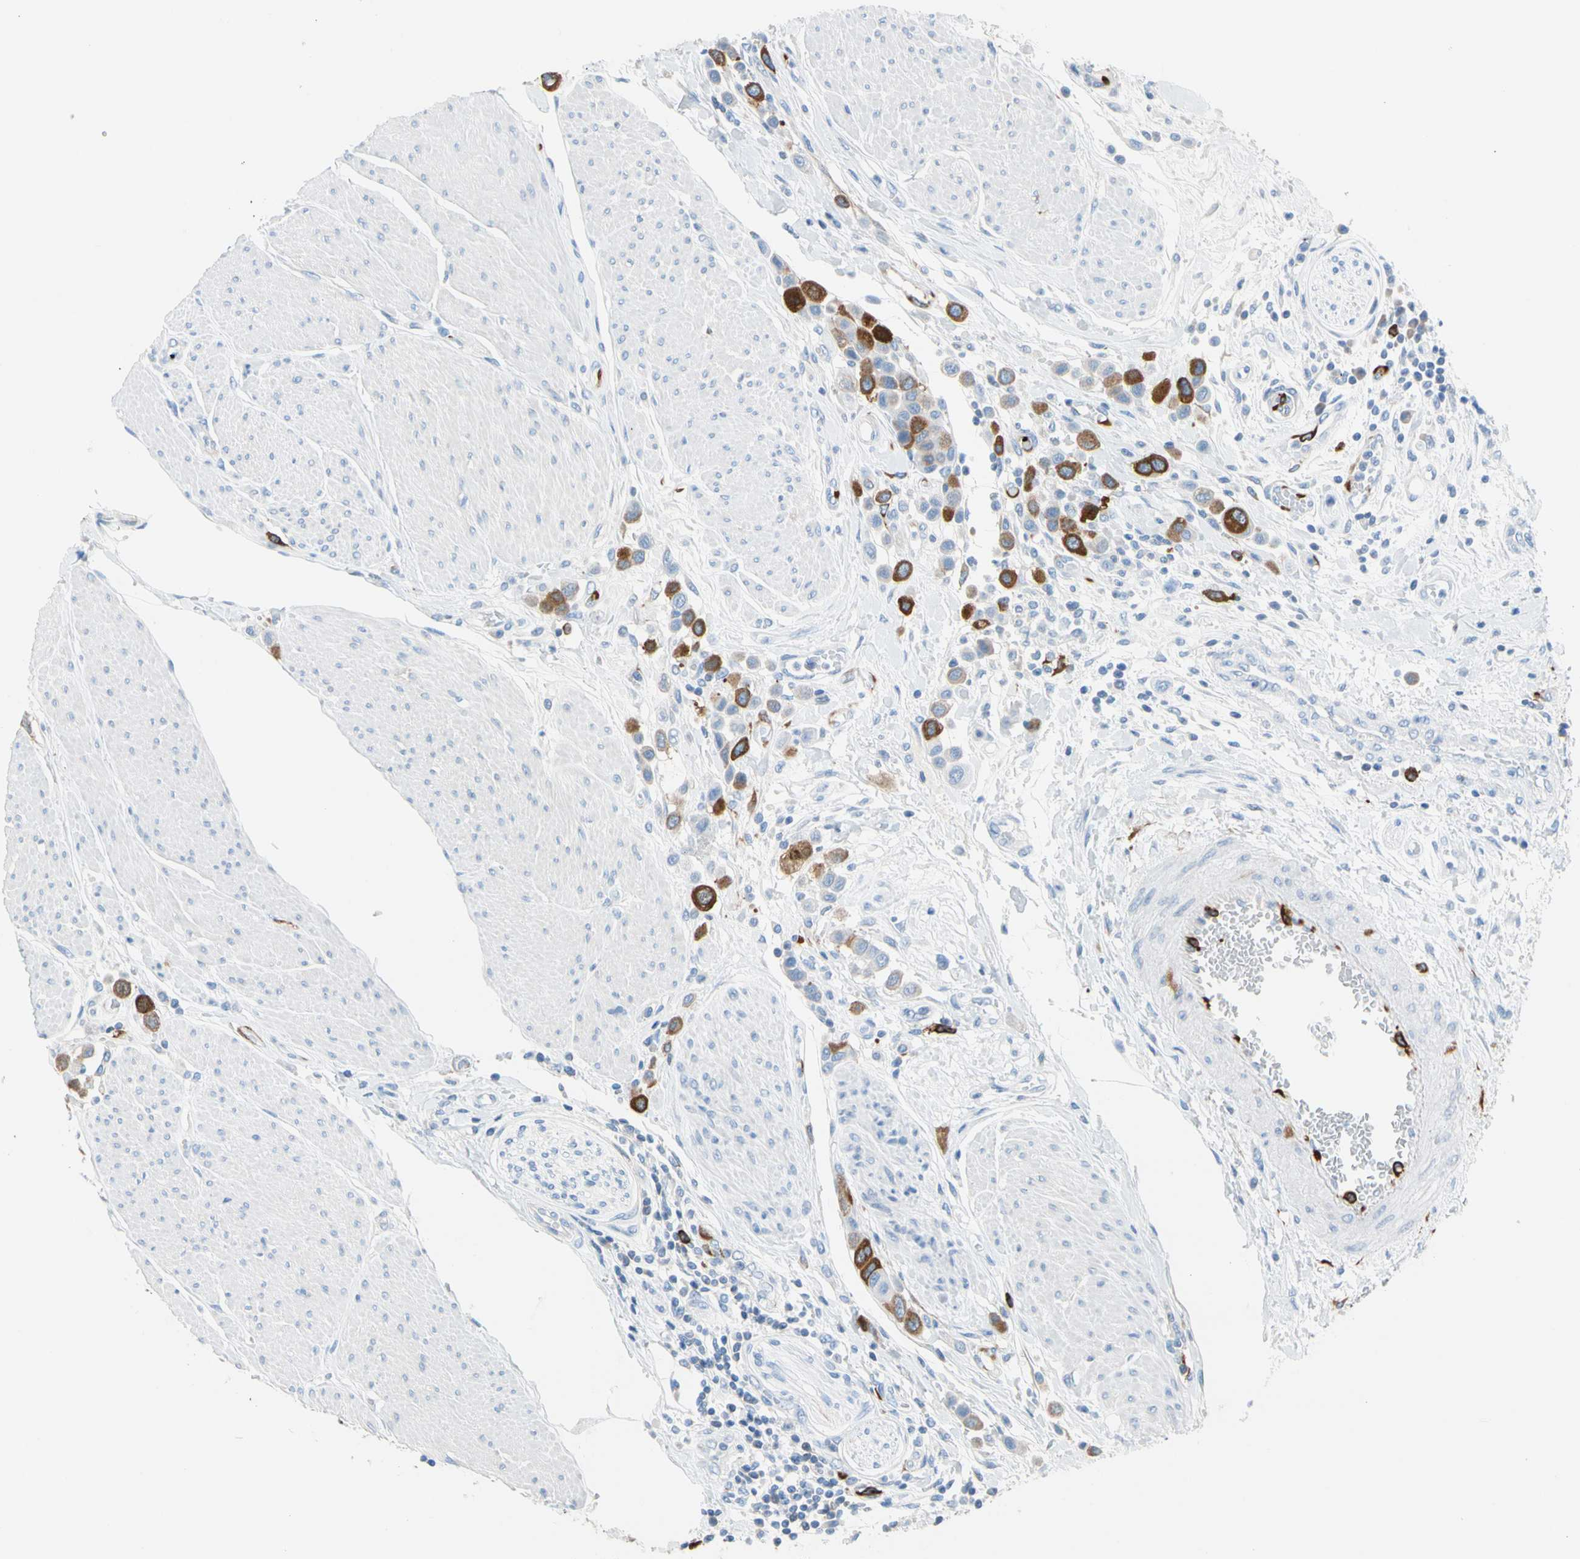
{"staining": {"intensity": "strong", "quantity": "25%-75%", "location": "cytoplasmic/membranous"}, "tissue": "urothelial cancer", "cell_type": "Tumor cells", "image_type": "cancer", "snomed": [{"axis": "morphology", "description": "Urothelial carcinoma, High grade"}, {"axis": "topography", "description": "Urinary bladder"}], "caption": "Tumor cells reveal high levels of strong cytoplasmic/membranous positivity in about 25%-75% of cells in human urothelial carcinoma (high-grade). (DAB (3,3'-diaminobenzidine) IHC with brightfield microscopy, high magnification).", "gene": "TACC3", "patient": {"sex": "male", "age": 50}}